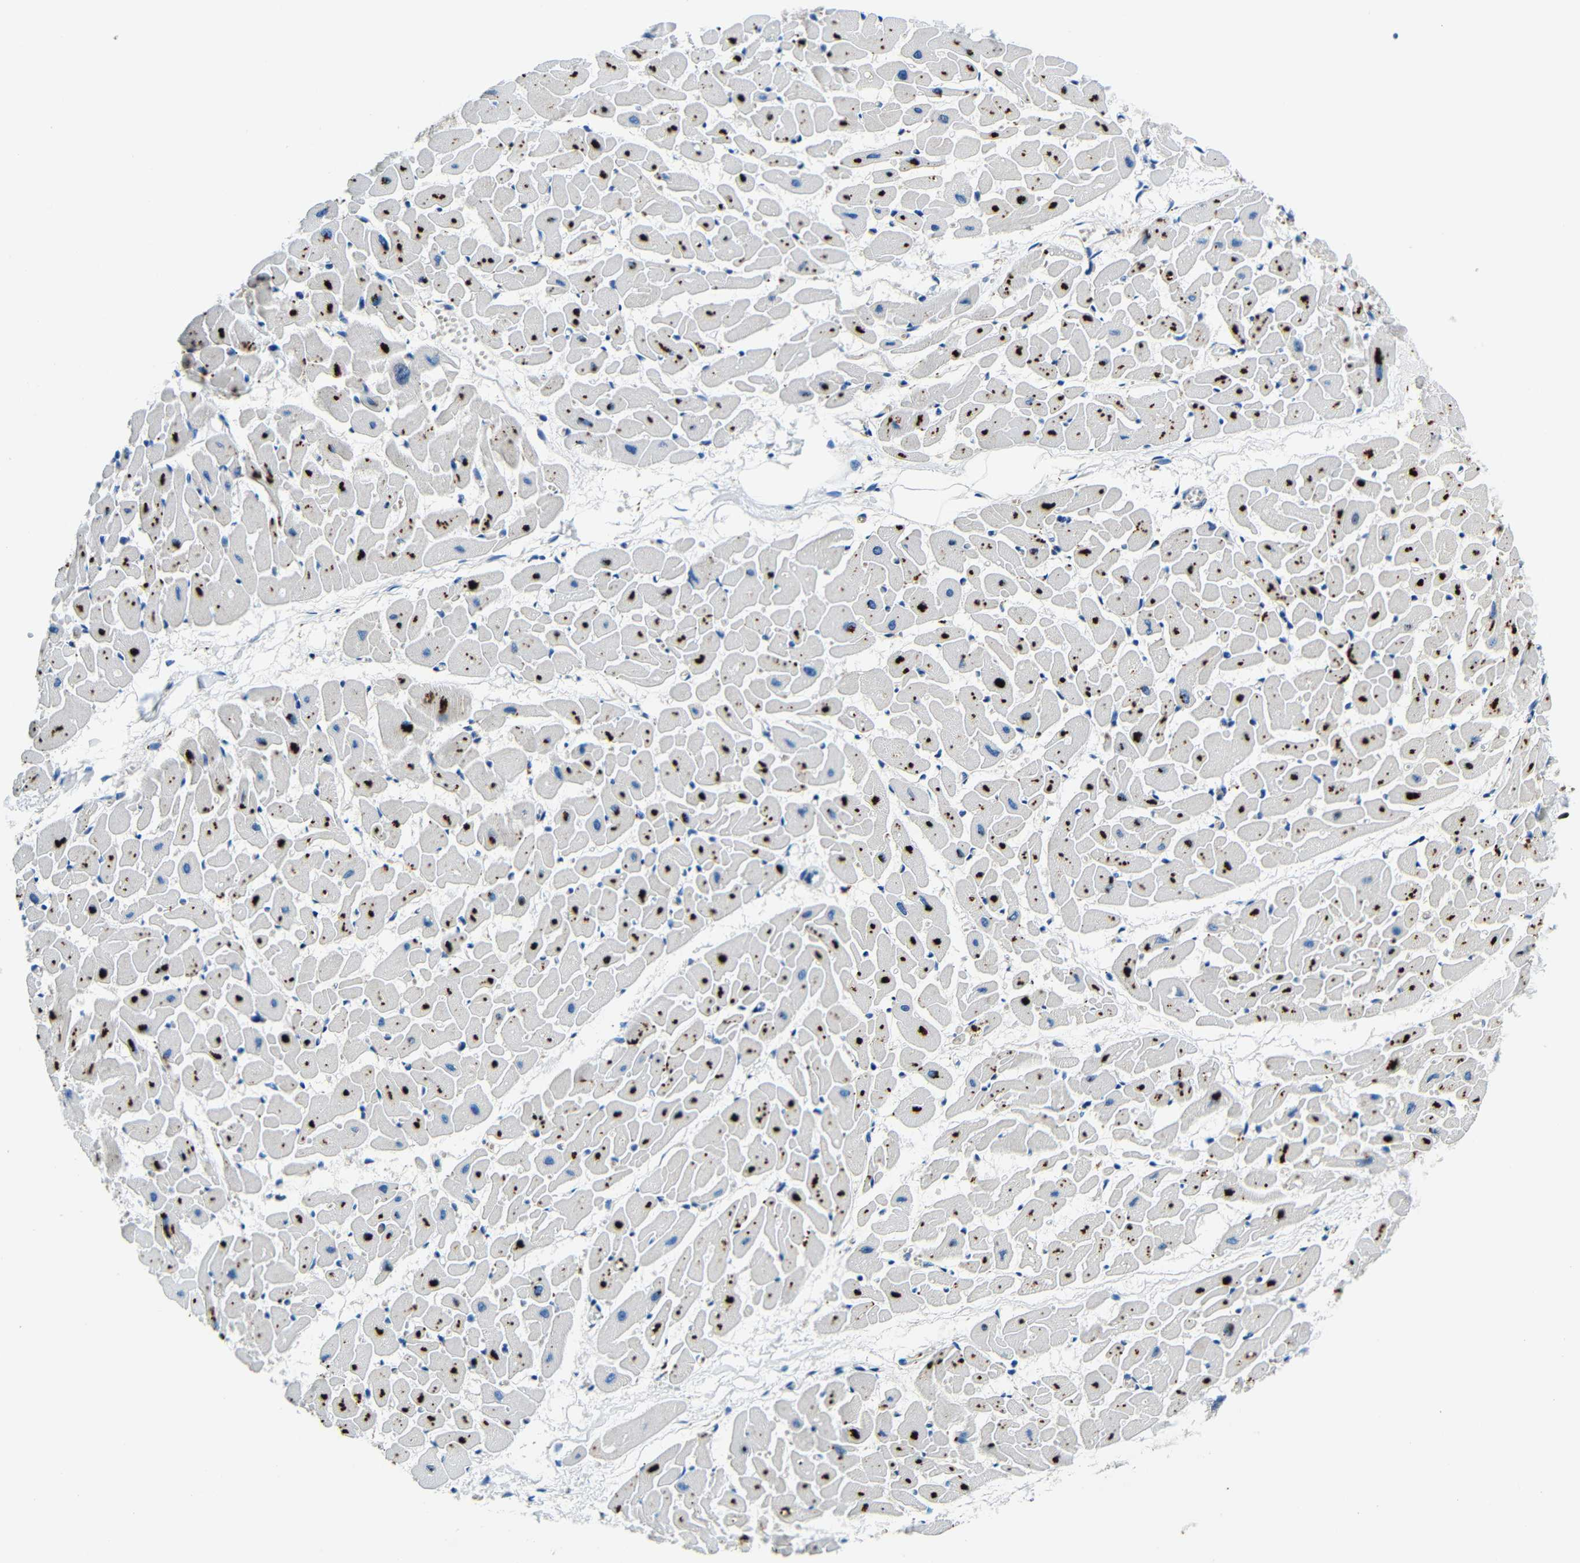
{"staining": {"intensity": "strong", "quantity": ">75%", "location": "cytoplasmic/membranous"}, "tissue": "heart muscle", "cell_type": "Cardiomyocytes", "image_type": "normal", "snomed": [{"axis": "morphology", "description": "Normal tissue, NOS"}, {"axis": "topography", "description": "Heart"}], "caption": "Protein analysis of normal heart muscle reveals strong cytoplasmic/membranous staining in about >75% of cardiomyocytes. Nuclei are stained in blue.", "gene": "USO1", "patient": {"sex": "female", "age": 19}}